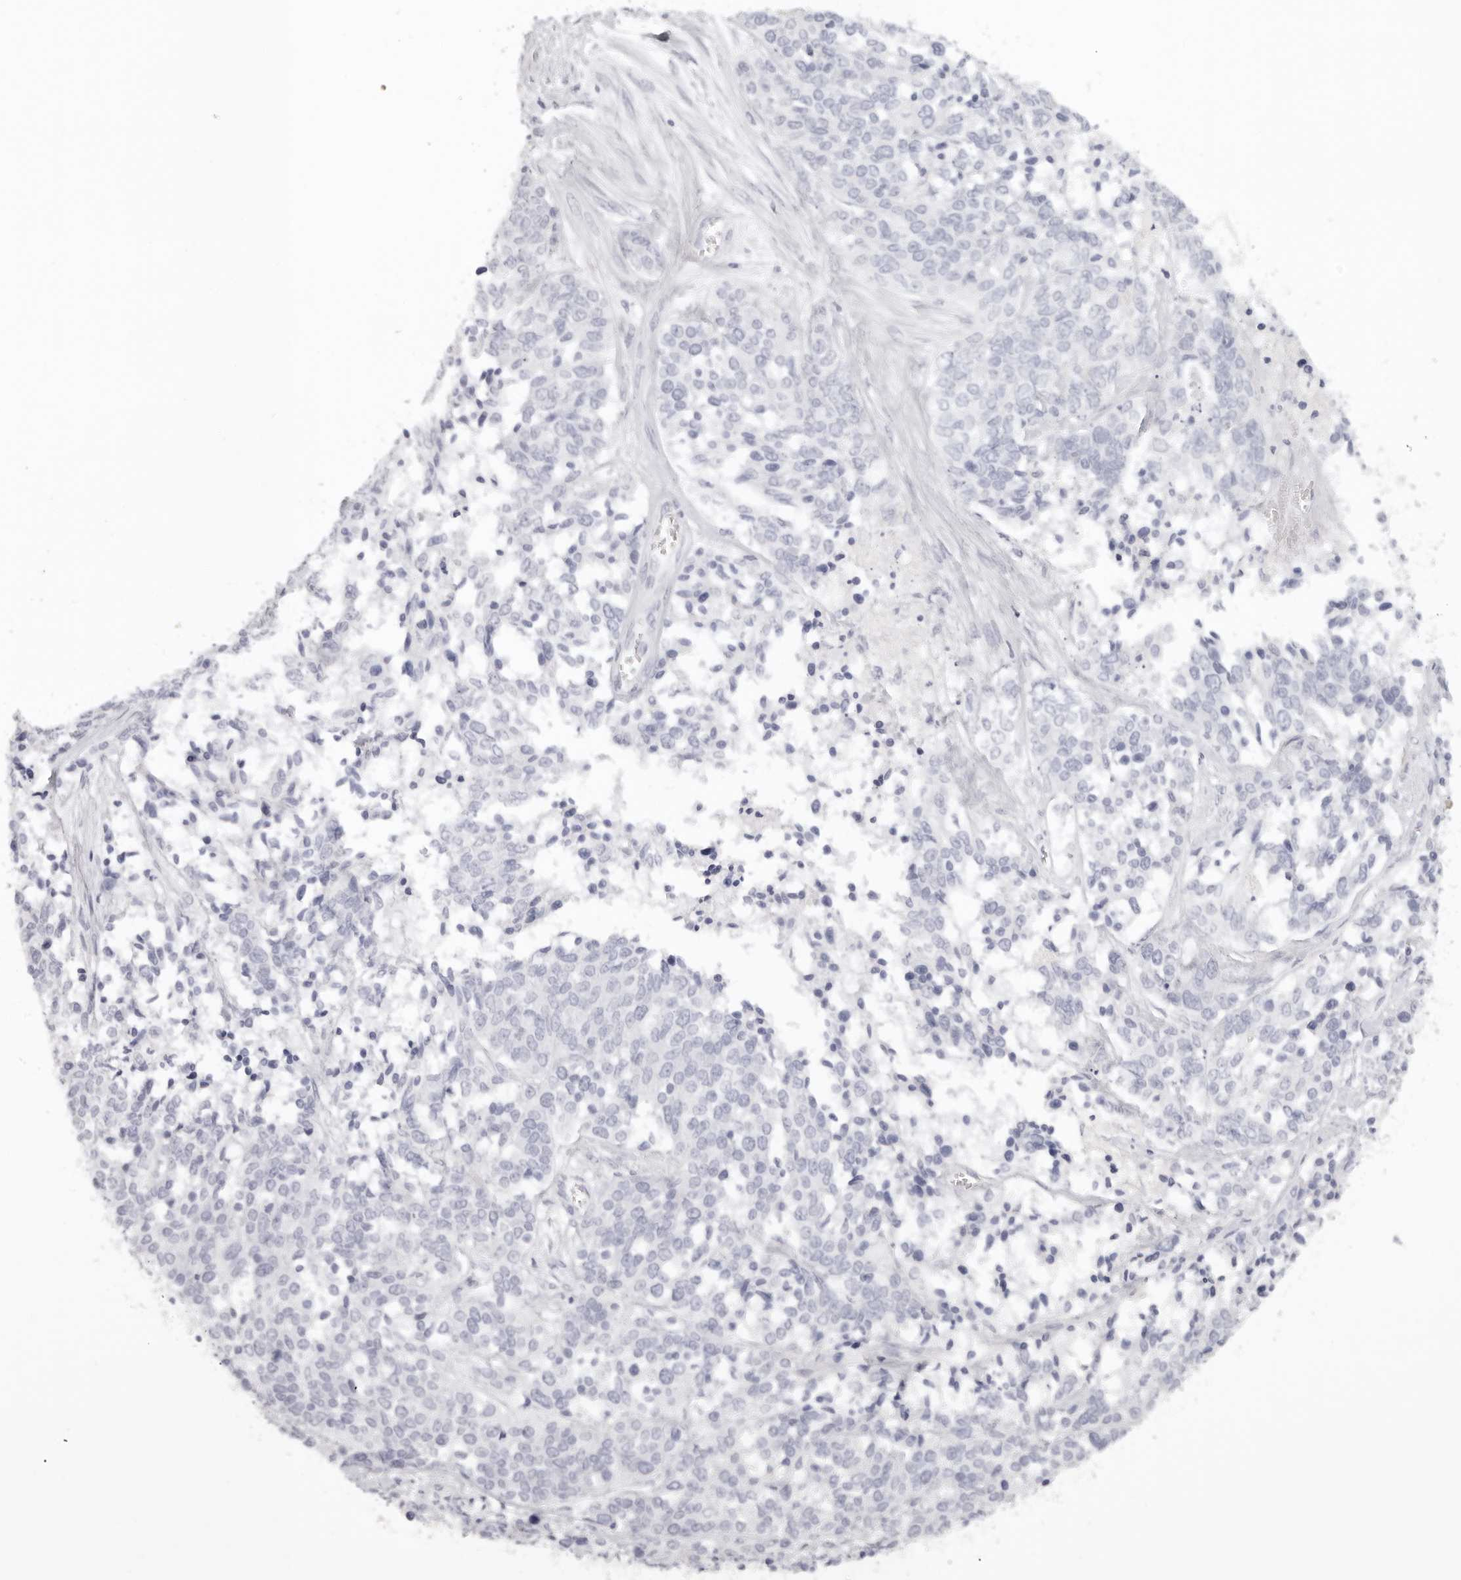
{"staining": {"intensity": "negative", "quantity": "none", "location": "none"}, "tissue": "ovarian cancer", "cell_type": "Tumor cells", "image_type": "cancer", "snomed": [{"axis": "morphology", "description": "Cystadenocarcinoma, serous, NOS"}, {"axis": "topography", "description": "Ovary"}], "caption": "Immunohistochemistry (IHC) micrograph of neoplastic tissue: ovarian serous cystadenocarcinoma stained with DAB (3,3'-diaminobenzidine) displays no significant protein expression in tumor cells.", "gene": "RXFP1", "patient": {"sex": "female", "age": 44}}